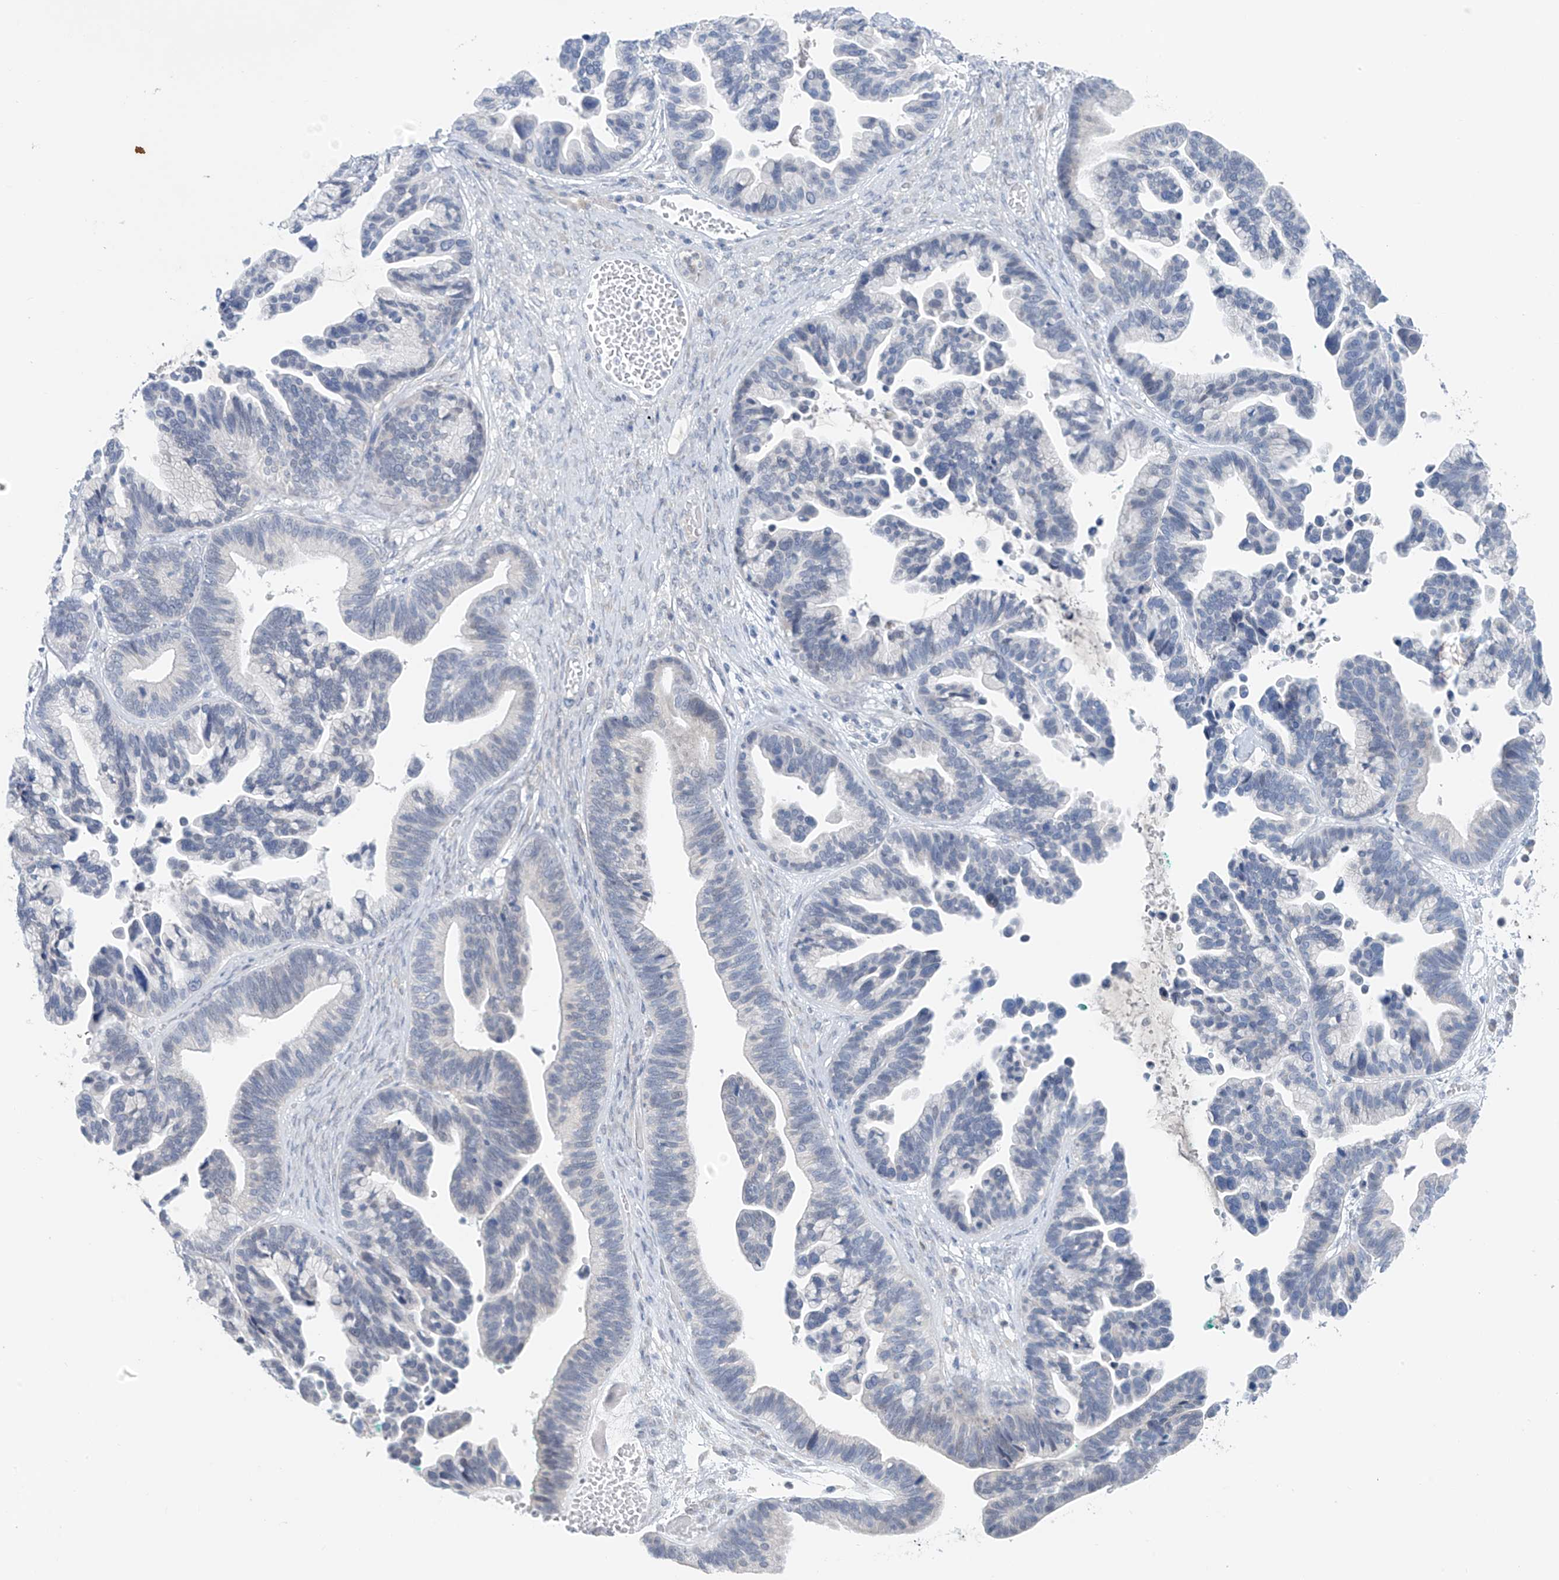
{"staining": {"intensity": "negative", "quantity": "none", "location": "none"}, "tissue": "ovarian cancer", "cell_type": "Tumor cells", "image_type": "cancer", "snomed": [{"axis": "morphology", "description": "Cystadenocarcinoma, serous, NOS"}, {"axis": "topography", "description": "Ovary"}], "caption": "This is an immunohistochemistry micrograph of serous cystadenocarcinoma (ovarian). There is no staining in tumor cells.", "gene": "CYP4V2", "patient": {"sex": "female", "age": 56}}